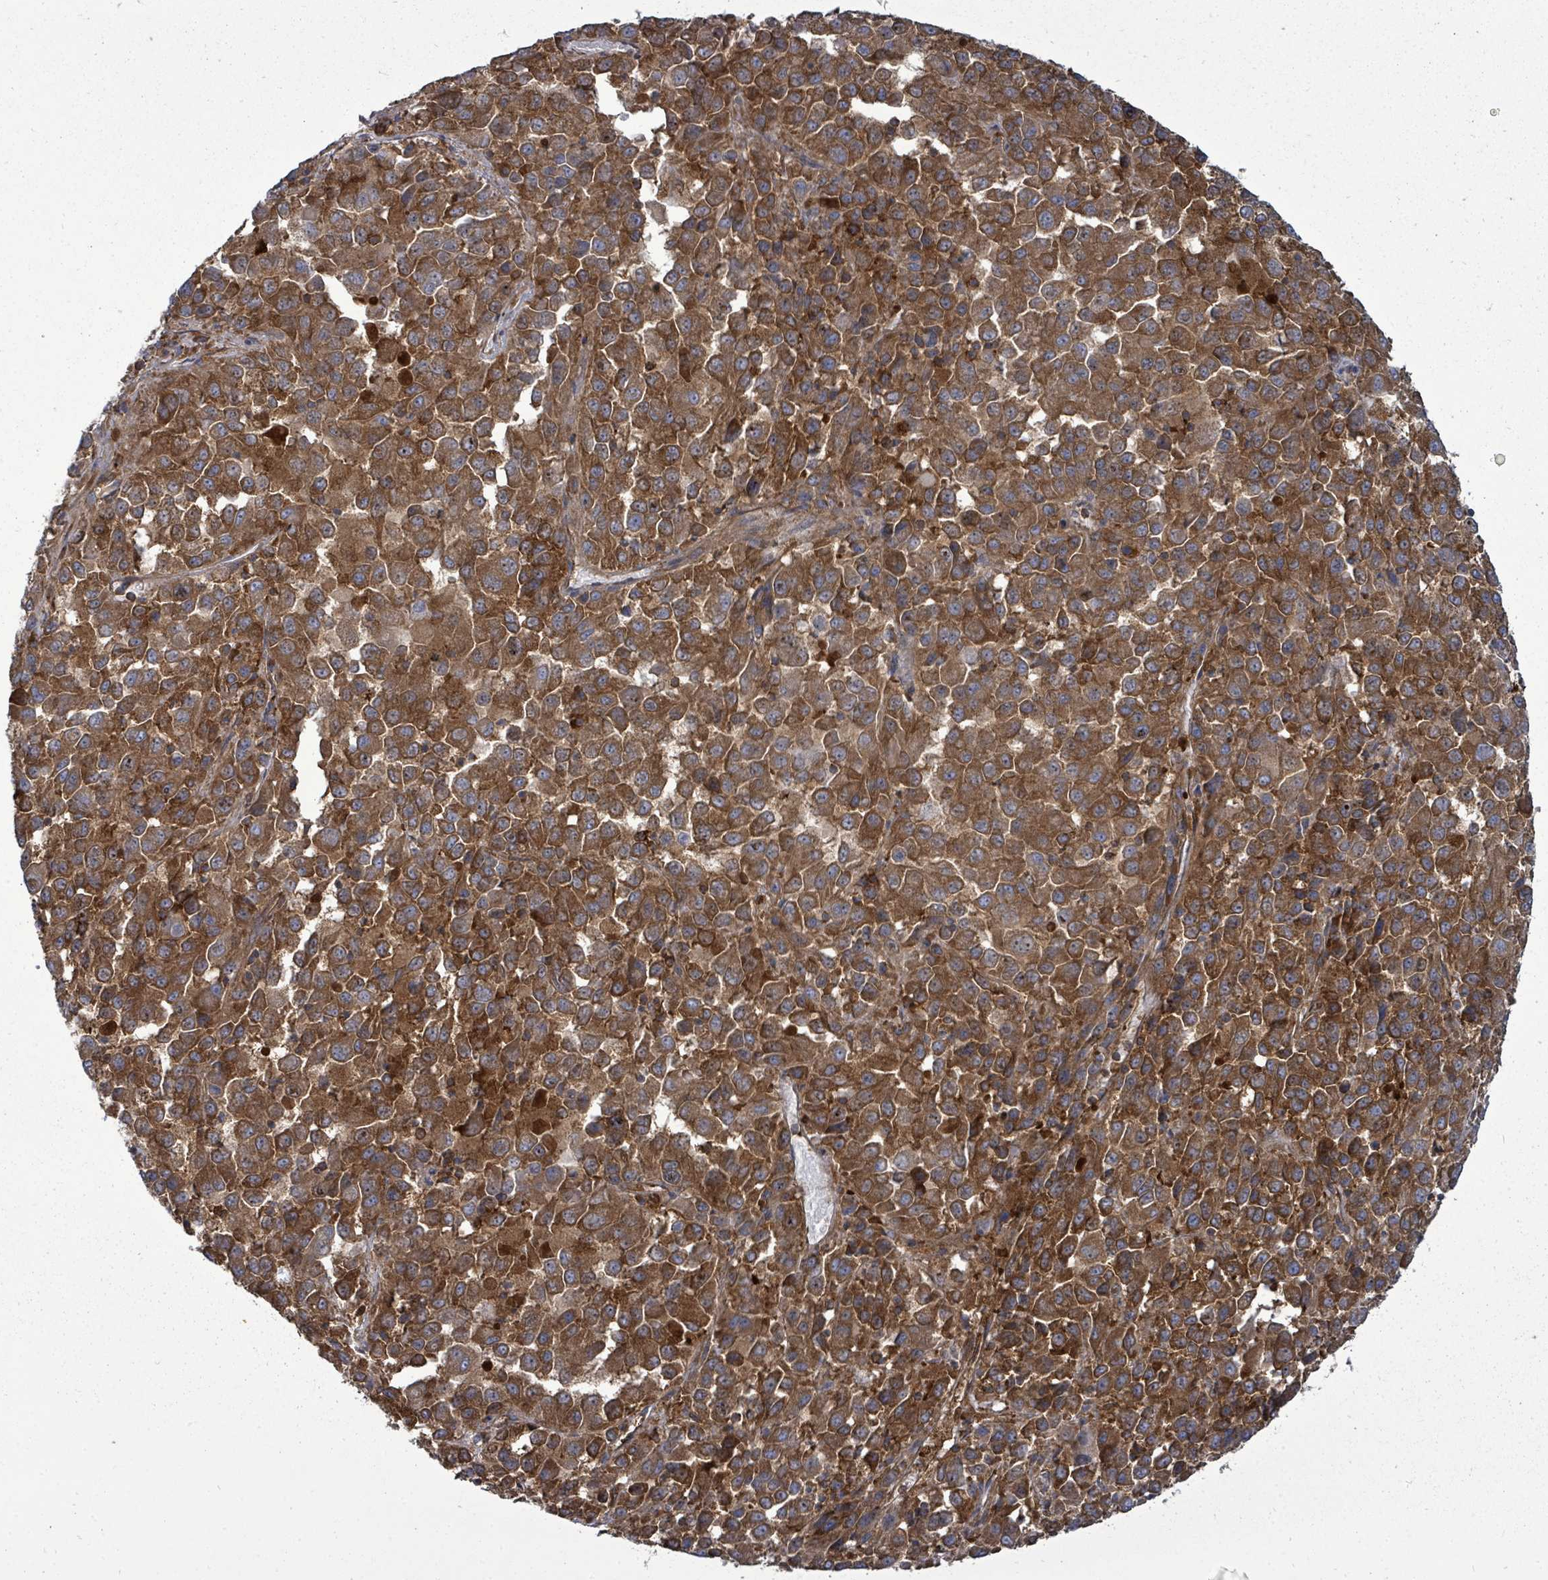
{"staining": {"intensity": "strong", "quantity": ">75%", "location": "cytoplasmic/membranous"}, "tissue": "melanoma", "cell_type": "Tumor cells", "image_type": "cancer", "snomed": [{"axis": "morphology", "description": "Malignant melanoma, Metastatic site"}, {"axis": "topography", "description": "Lung"}], "caption": "About >75% of tumor cells in melanoma reveal strong cytoplasmic/membranous protein staining as visualized by brown immunohistochemical staining.", "gene": "EIF3C", "patient": {"sex": "male", "age": 64}}